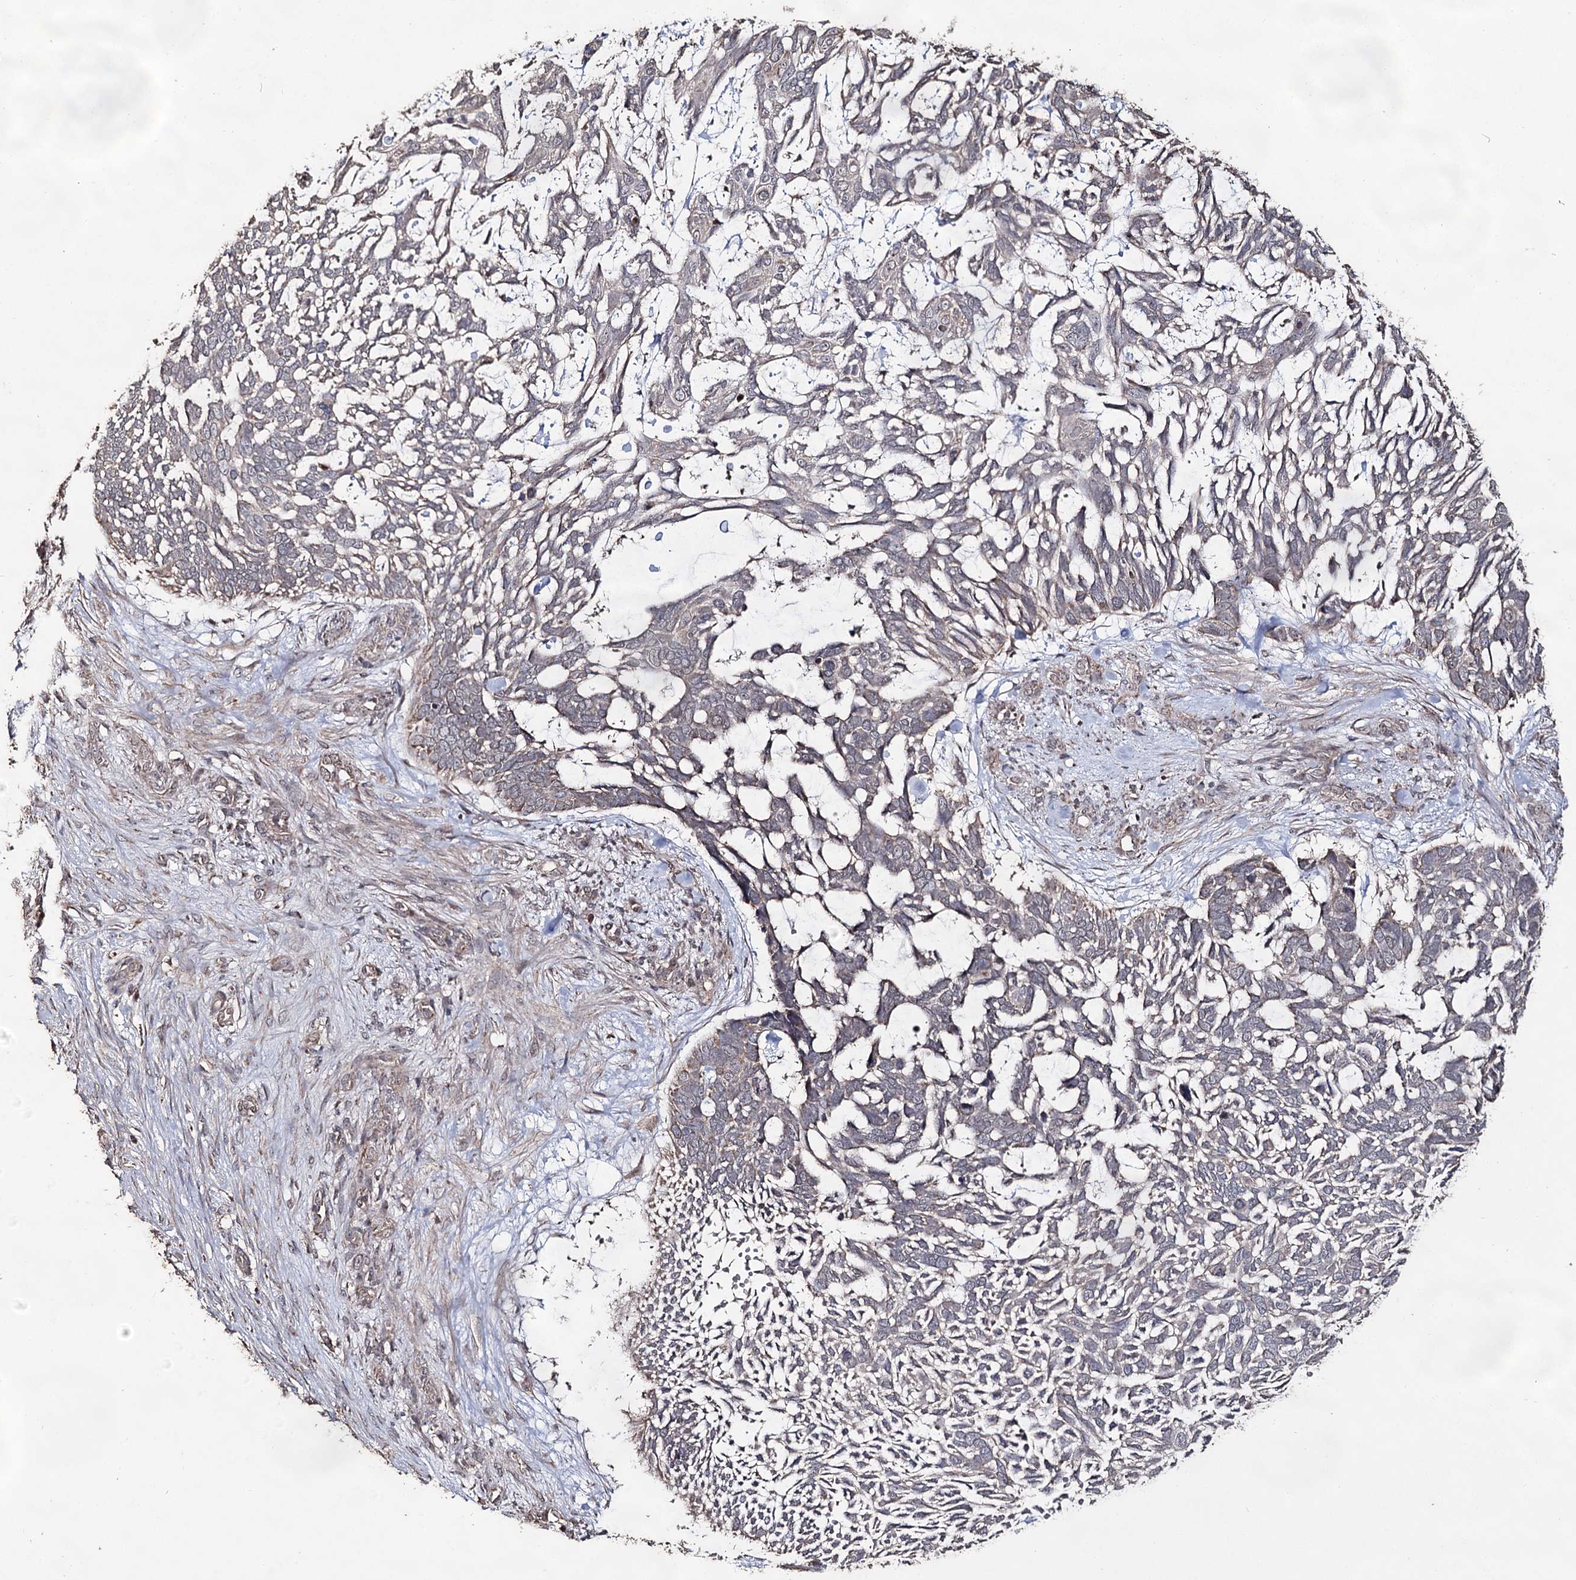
{"staining": {"intensity": "negative", "quantity": "none", "location": "none"}, "tissue": "skin cancer", "cell_type": "Tumor cells", "image_type": "cancer", "snomed": [{"axis": "morphology", "description": "Basal cell carcinoma"}, {"axis": "topography", "description": "Skin"}], "caption": "This is a micrograph of IHC staining of skin cancer, which shows no positivity in tumor cells.", "gene": "ACTR6", "patient": {"sex": "male", "age": 88}}